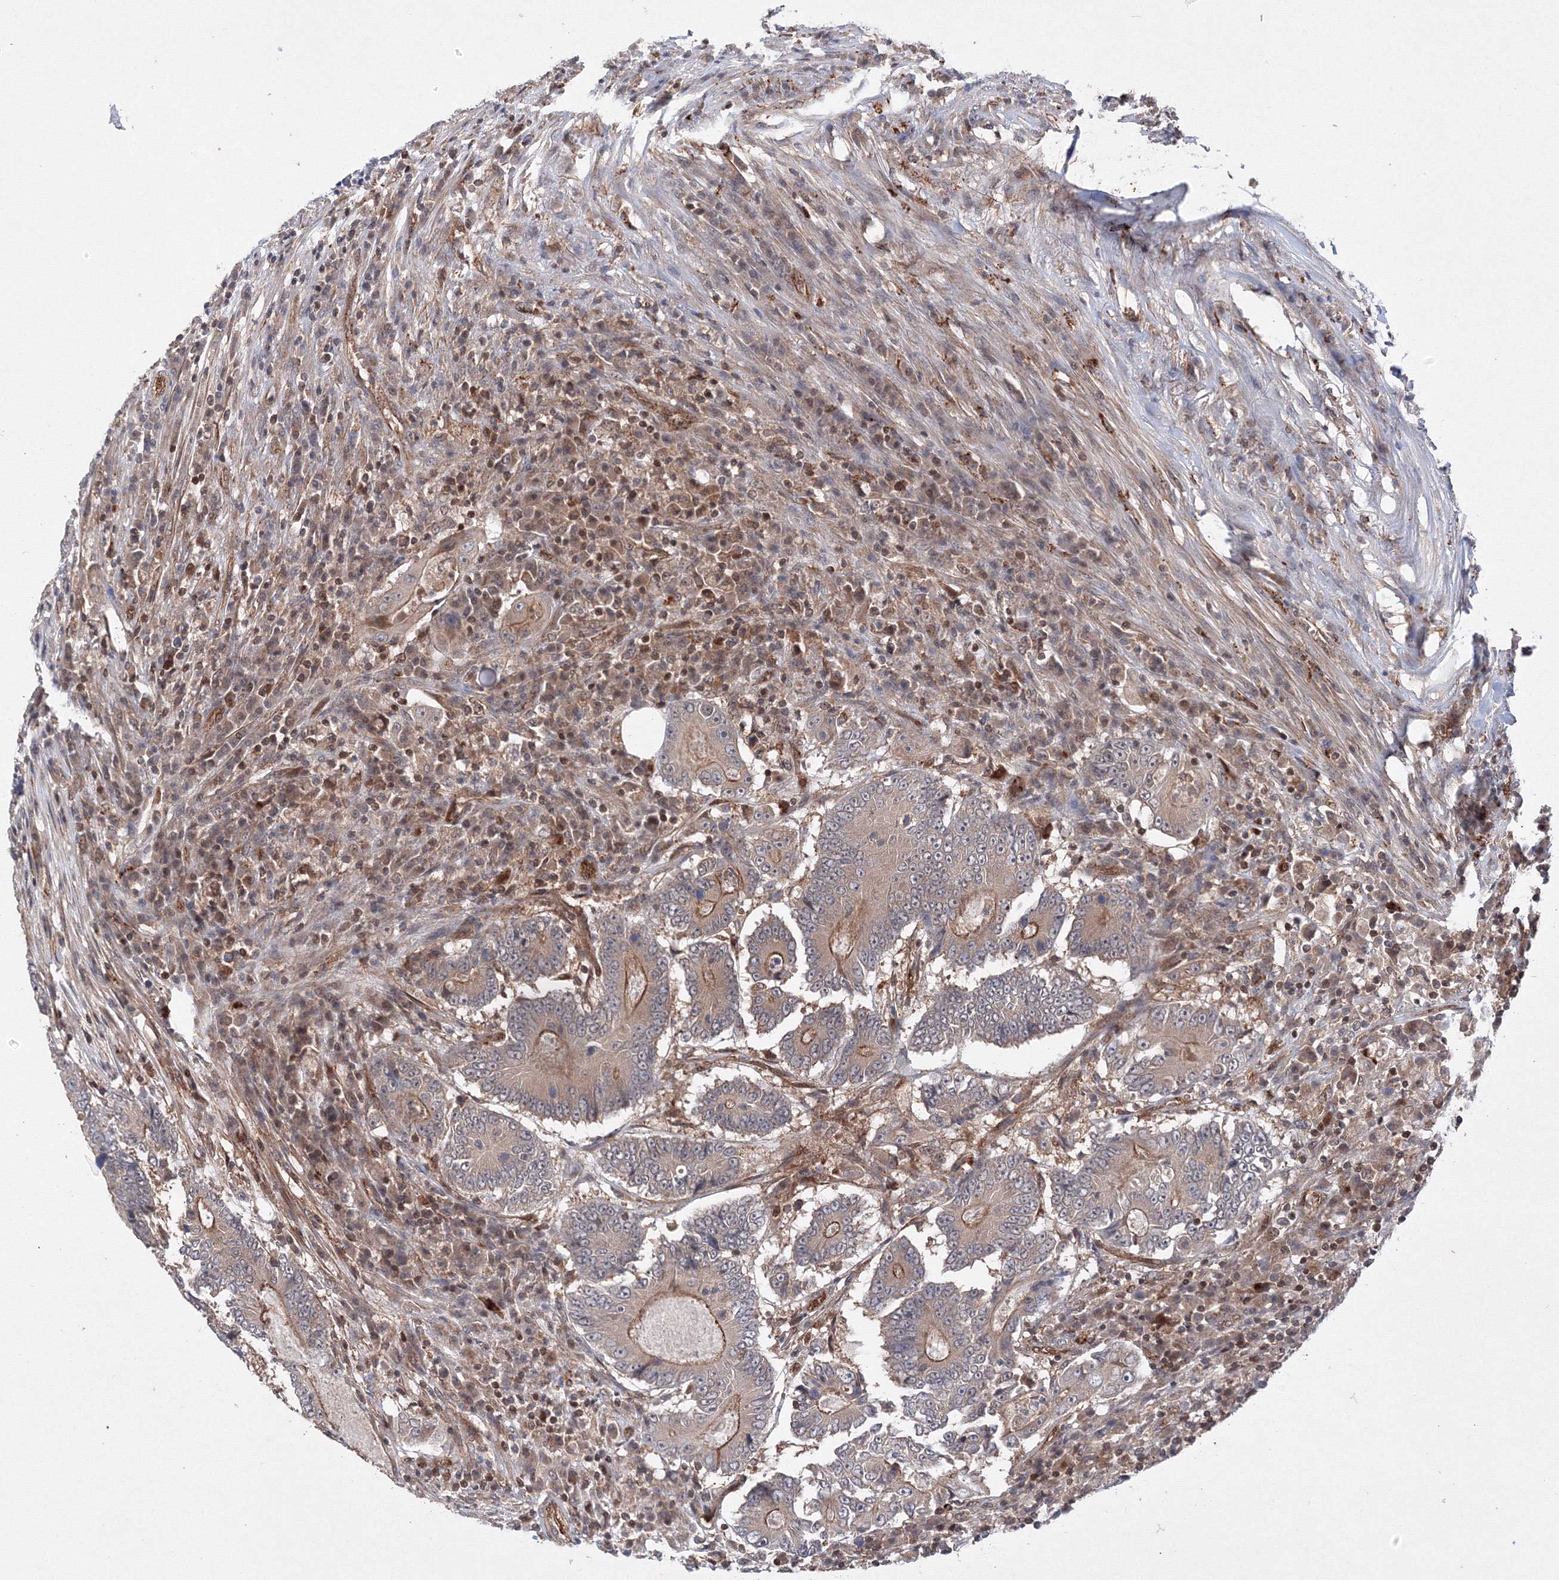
{"staining": {"intensity": "moderate", "quantity": "<25%", "location": "cytoplasmic/membranous"}, "tissue": "colorectal cancer", "cell_type": "Tumor cells", "image_type": "cancer", "snomed": [{"axis": "morphology", "description": "Adenocarcinoma, NOS"}, {"axis": "topography", "description": "Colon"}], "caption": "A brown stain labels moderate cytoplasmic/membranous positivity of a protein in human colorectal cancer (adenocarcinoma) tumor cells.", "gene": "DCTD", "patient": {"sex": "male", "age": 83}}